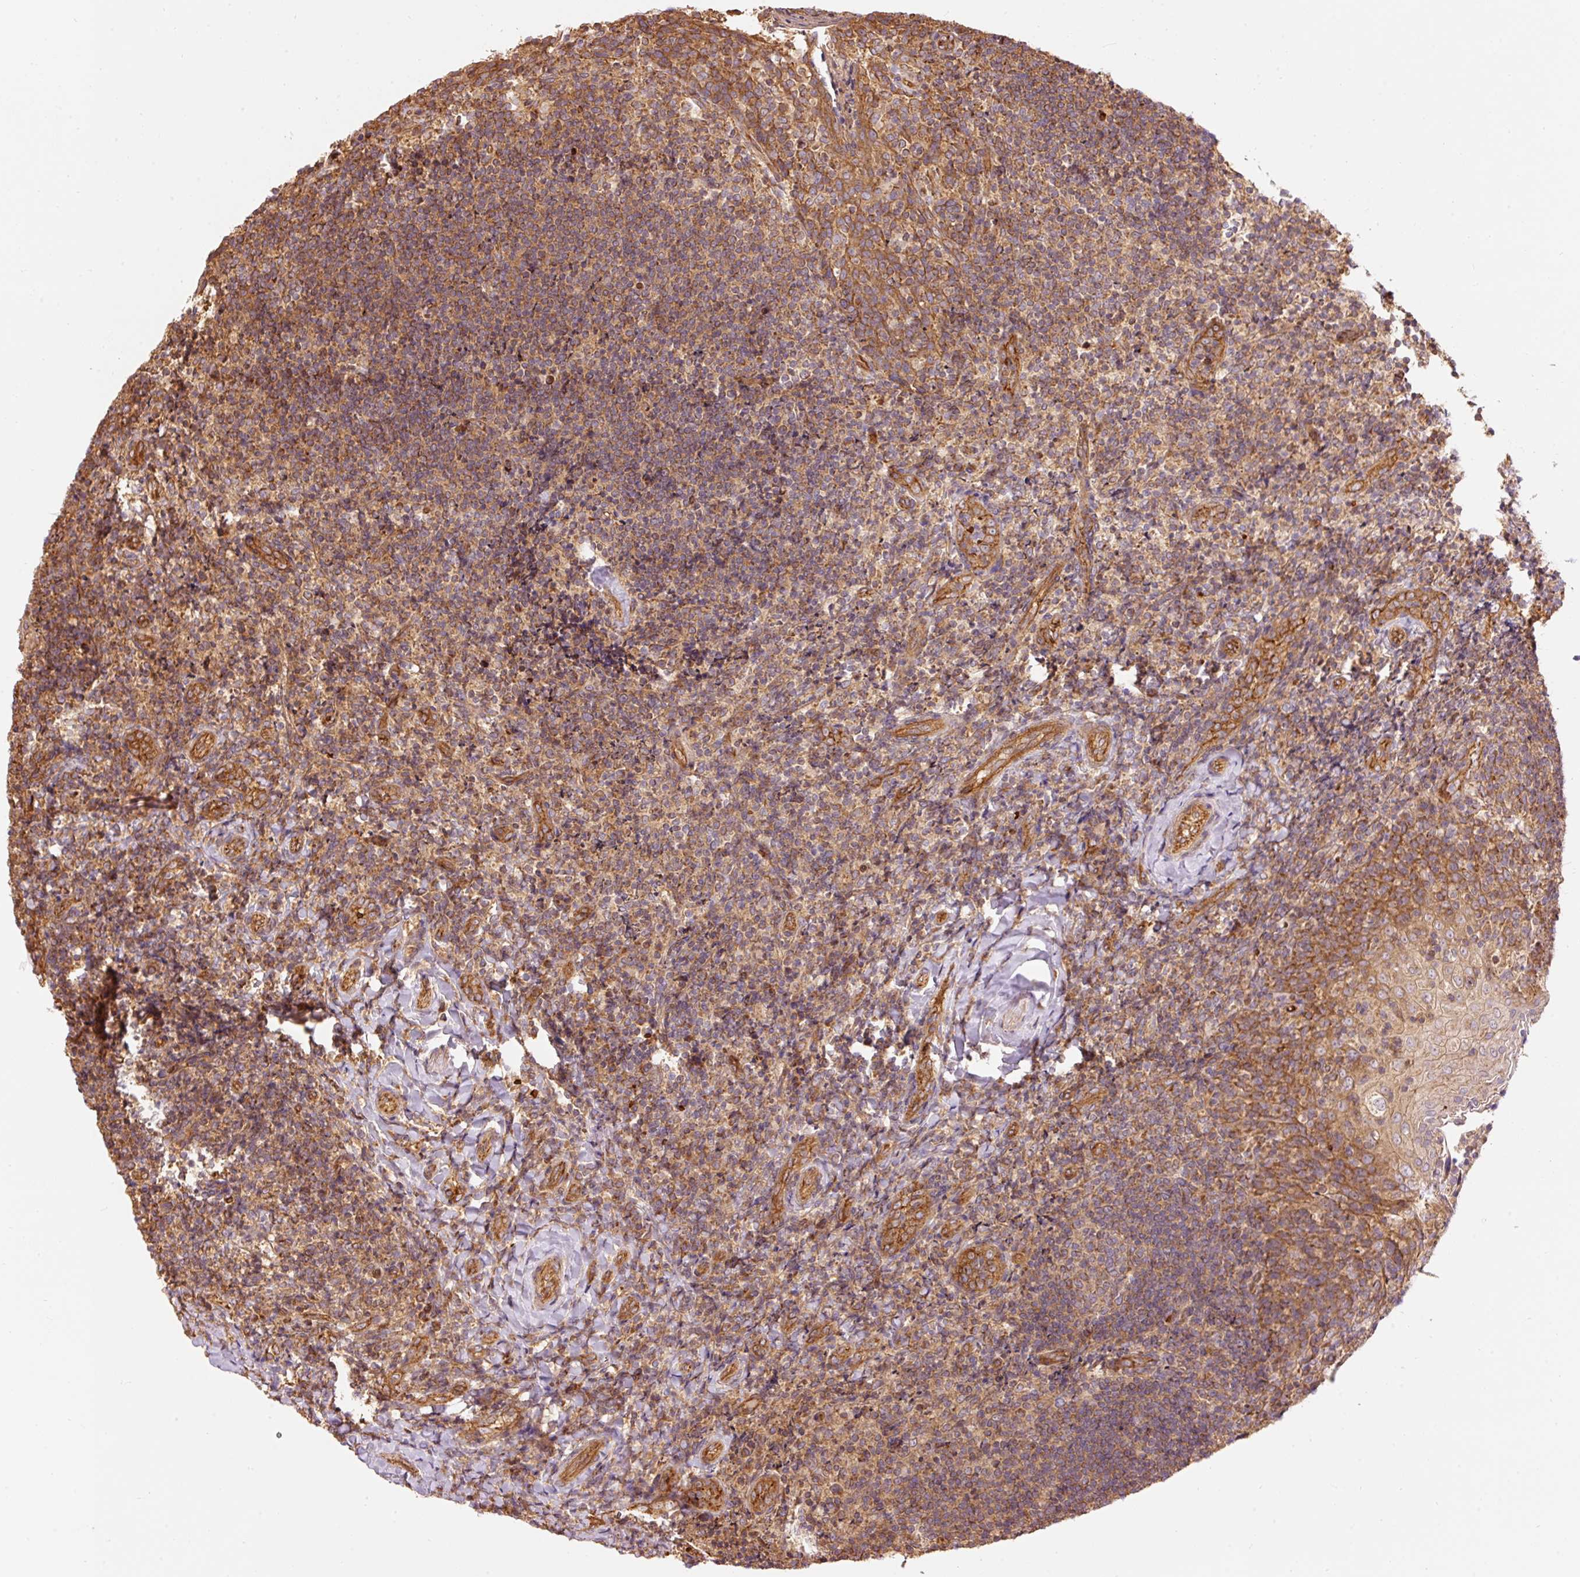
{"staining": {"intensity": "moderate", "quantity": ">75%", "location": "cytoplasmic/membranous"}, "tissue": "tonsil", "cell_type": "Non-germinal center cells", "image_type": "normal", "snomed": [{"axis": "morphology", "description": "Normal tissue, NOS"}, {"axis": "topography", "description": "Tonsil"}], "caption": "Tonsil stained for a protein shows moderate cytoplasmic/membranous positivity in non-germinal center cells. (brown staining indicates protein expression, while blue staining denotes nuclei).", "gene": "ADCY4", "patient": {"sex": "female", "age": 10}}